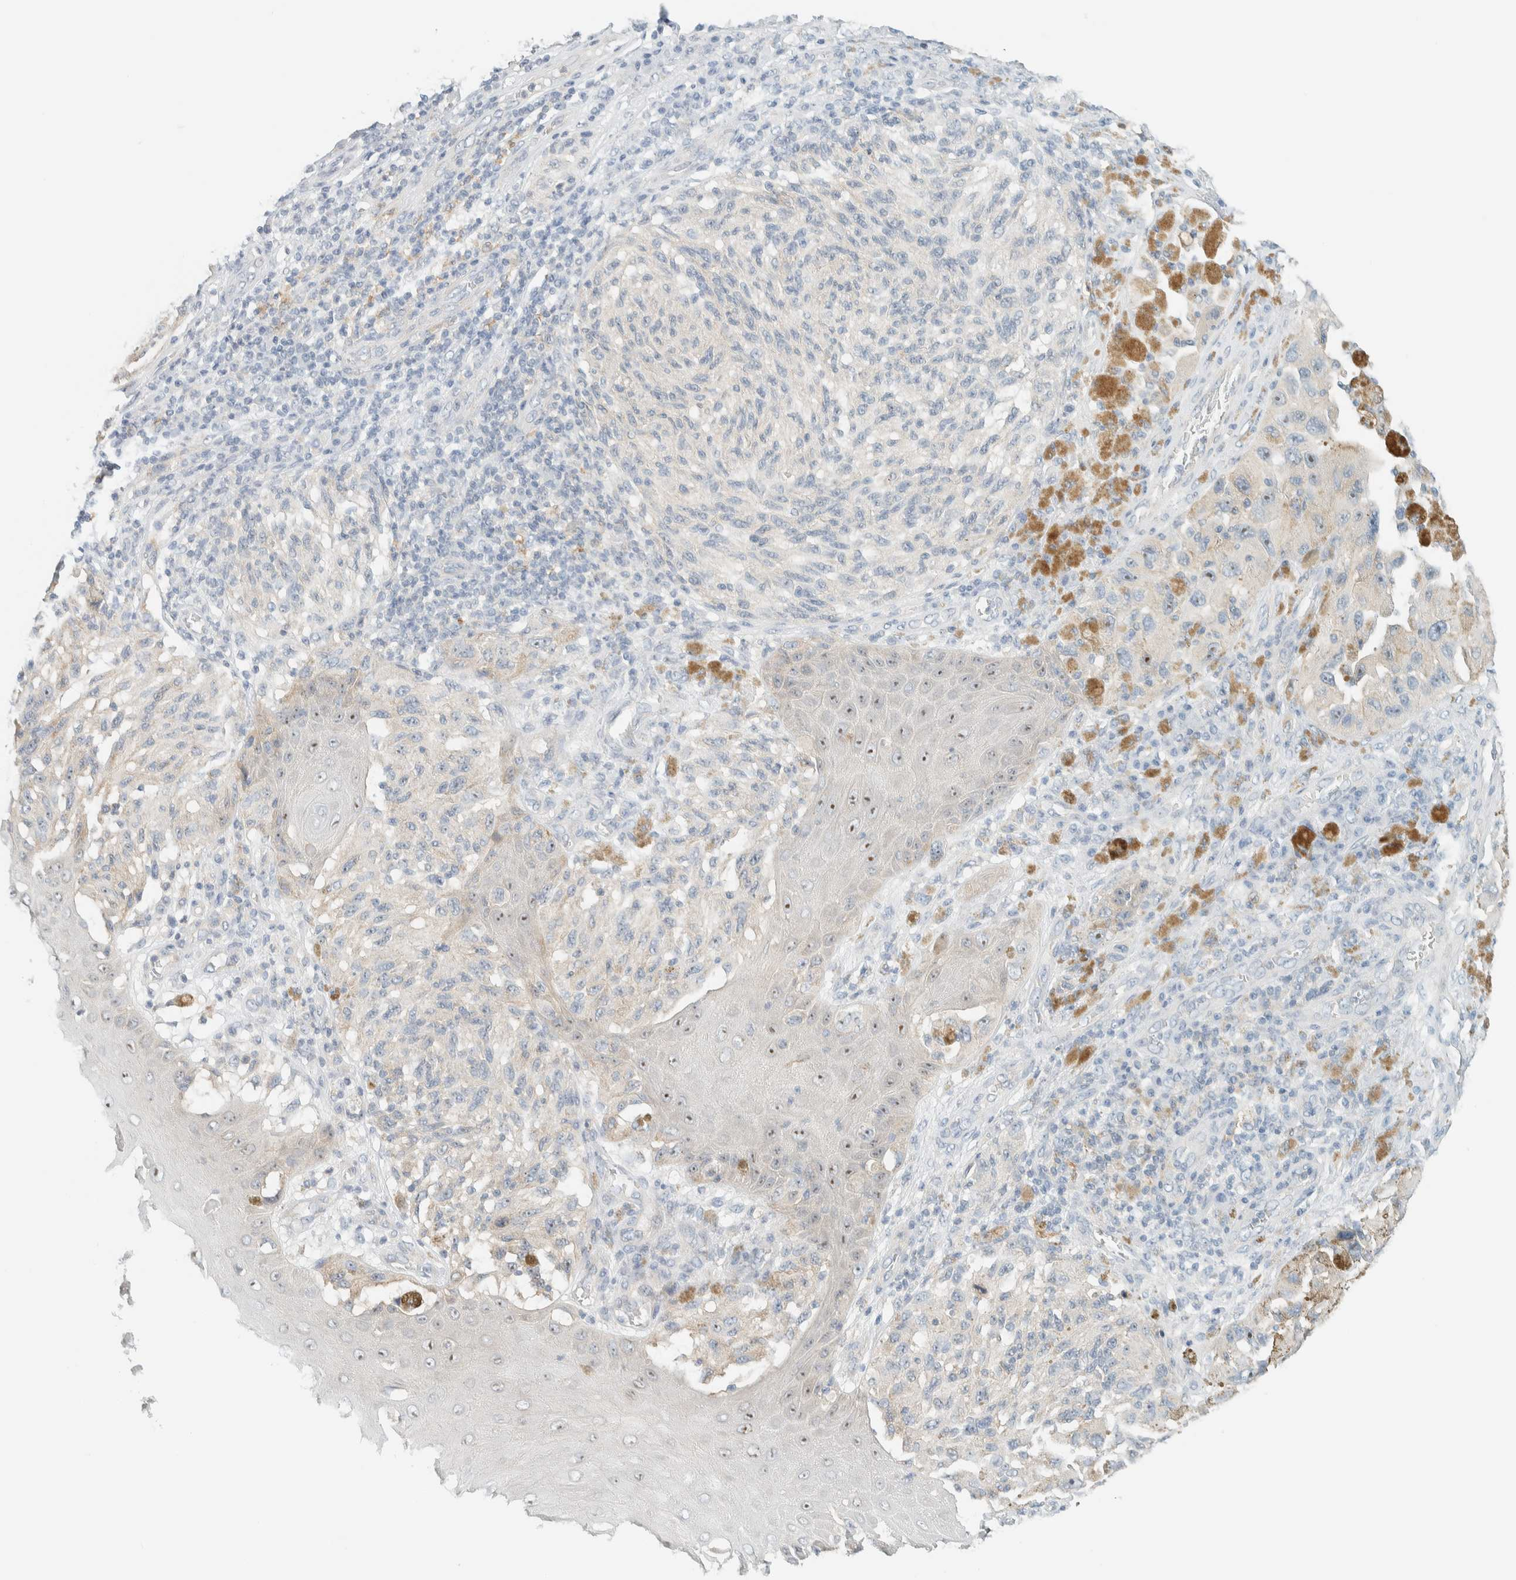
{"staining": {"intensity": "negative", "quantity": "none", "location": "none"}, "tissue": "melanoma", "cell_type": "Tumor cells", "image_type": "cancer", "snomed": [{"axis": "morphology", "description": "Malignant melanoma, NOS"}, {"axis": "topography", "description": "Skin"}], "caption": "This is an immunohistochemistry (IHC) histopathology image of human melanoma. There is no positivity in tumor cells.", "gene": "NDE1", "patient": {"sex": "female", "age": 73}}